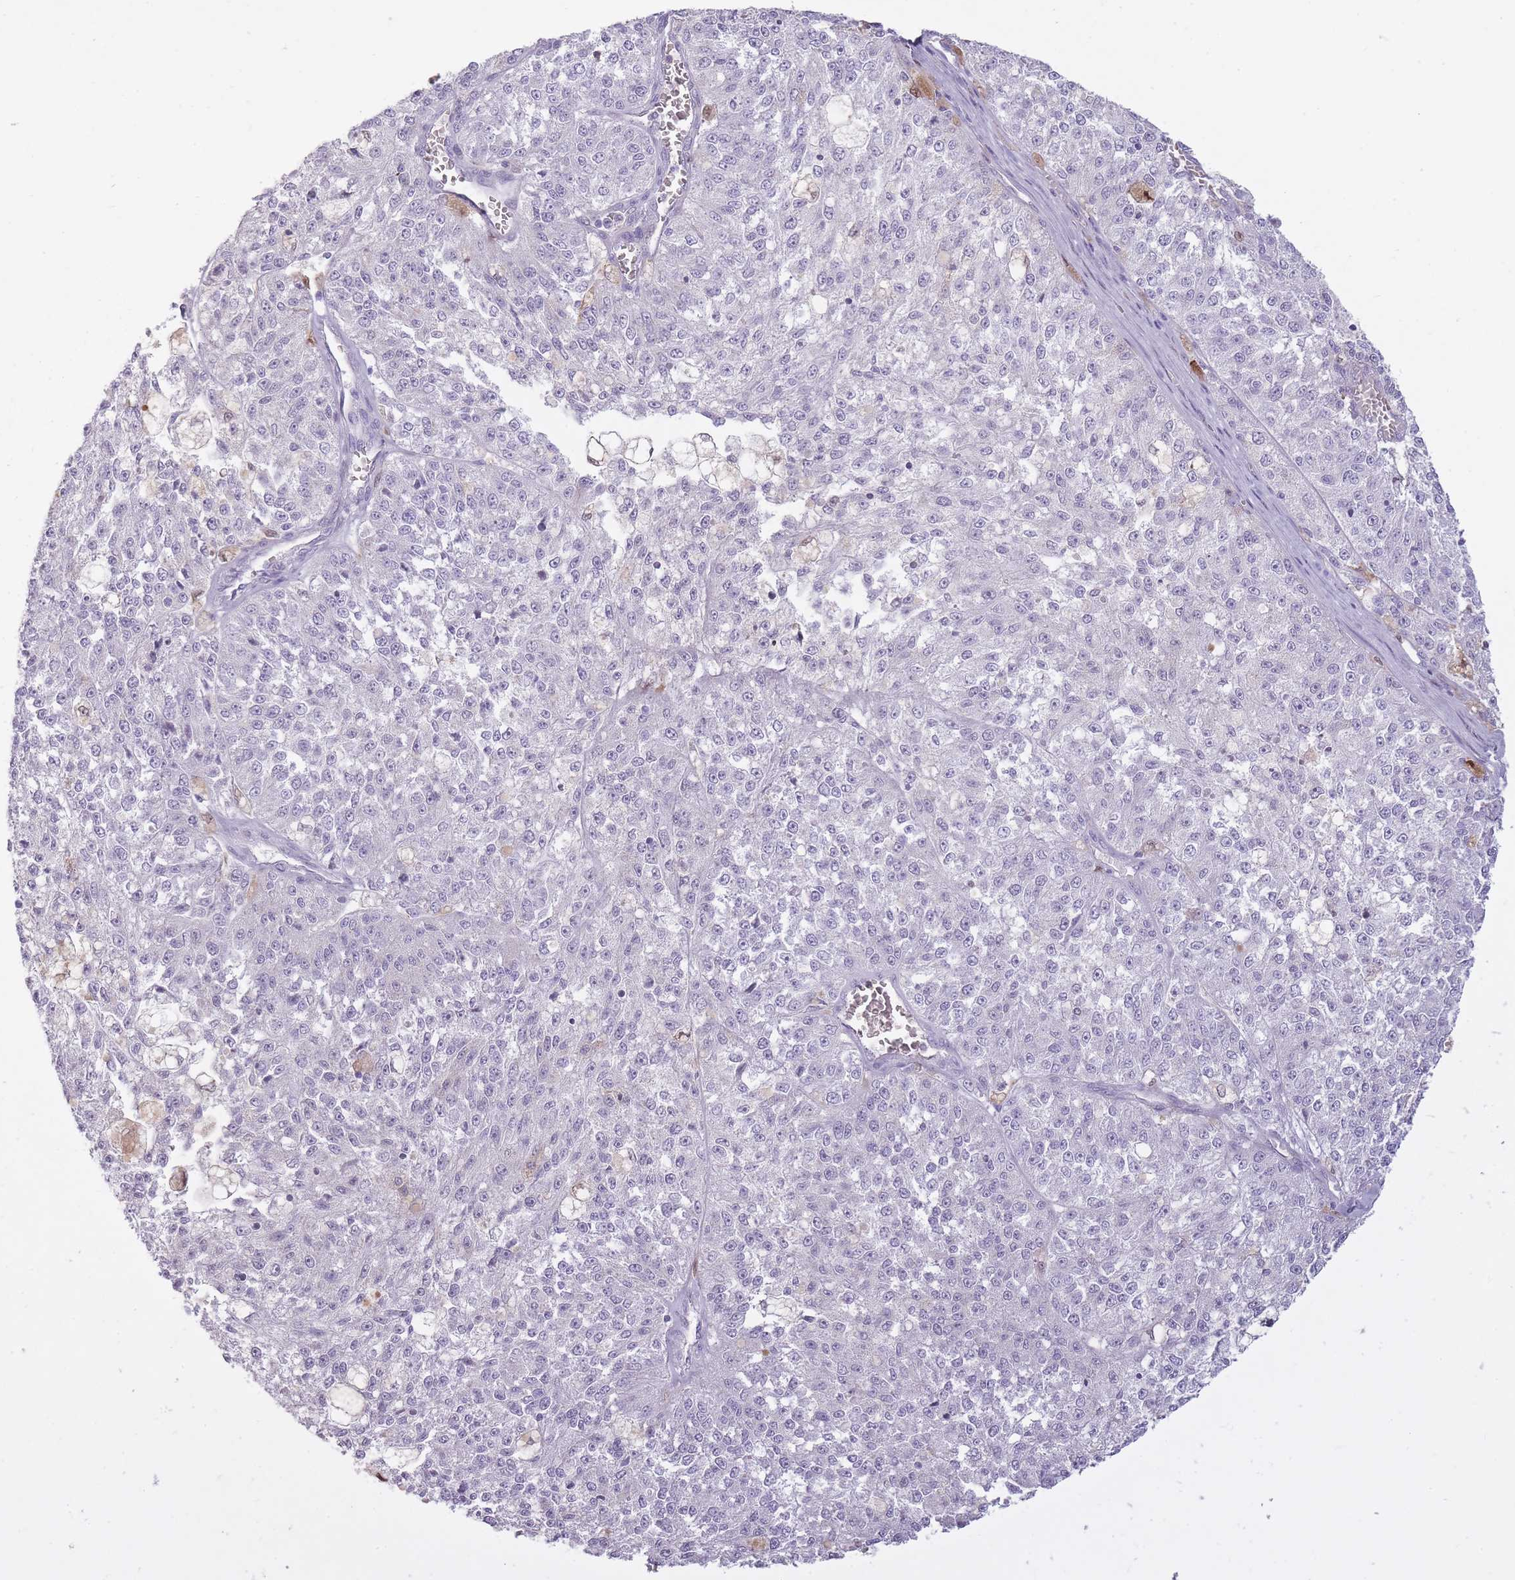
{"staining": {"intensity": "negative", "quantity": "none", "location": "none"}, "tissue": "melanoma", "cell_type": "Tumor cells", "image_type": "cancer", "snomed": [{"axis": "morphology", "description": "Malignant melanoma, NOS"}, {"axis": "topography", "description": "Skin"}], "caption": "High magnification brightfield microscopy of melanoma stained with DAB (3,3'-diaminobenzidine) (brown) and counterstained with hematoxylin (blue): tumor cells show no significant positivity.", "gene": "LGALS9", "patient": {"sex": "female", "age": 64}}